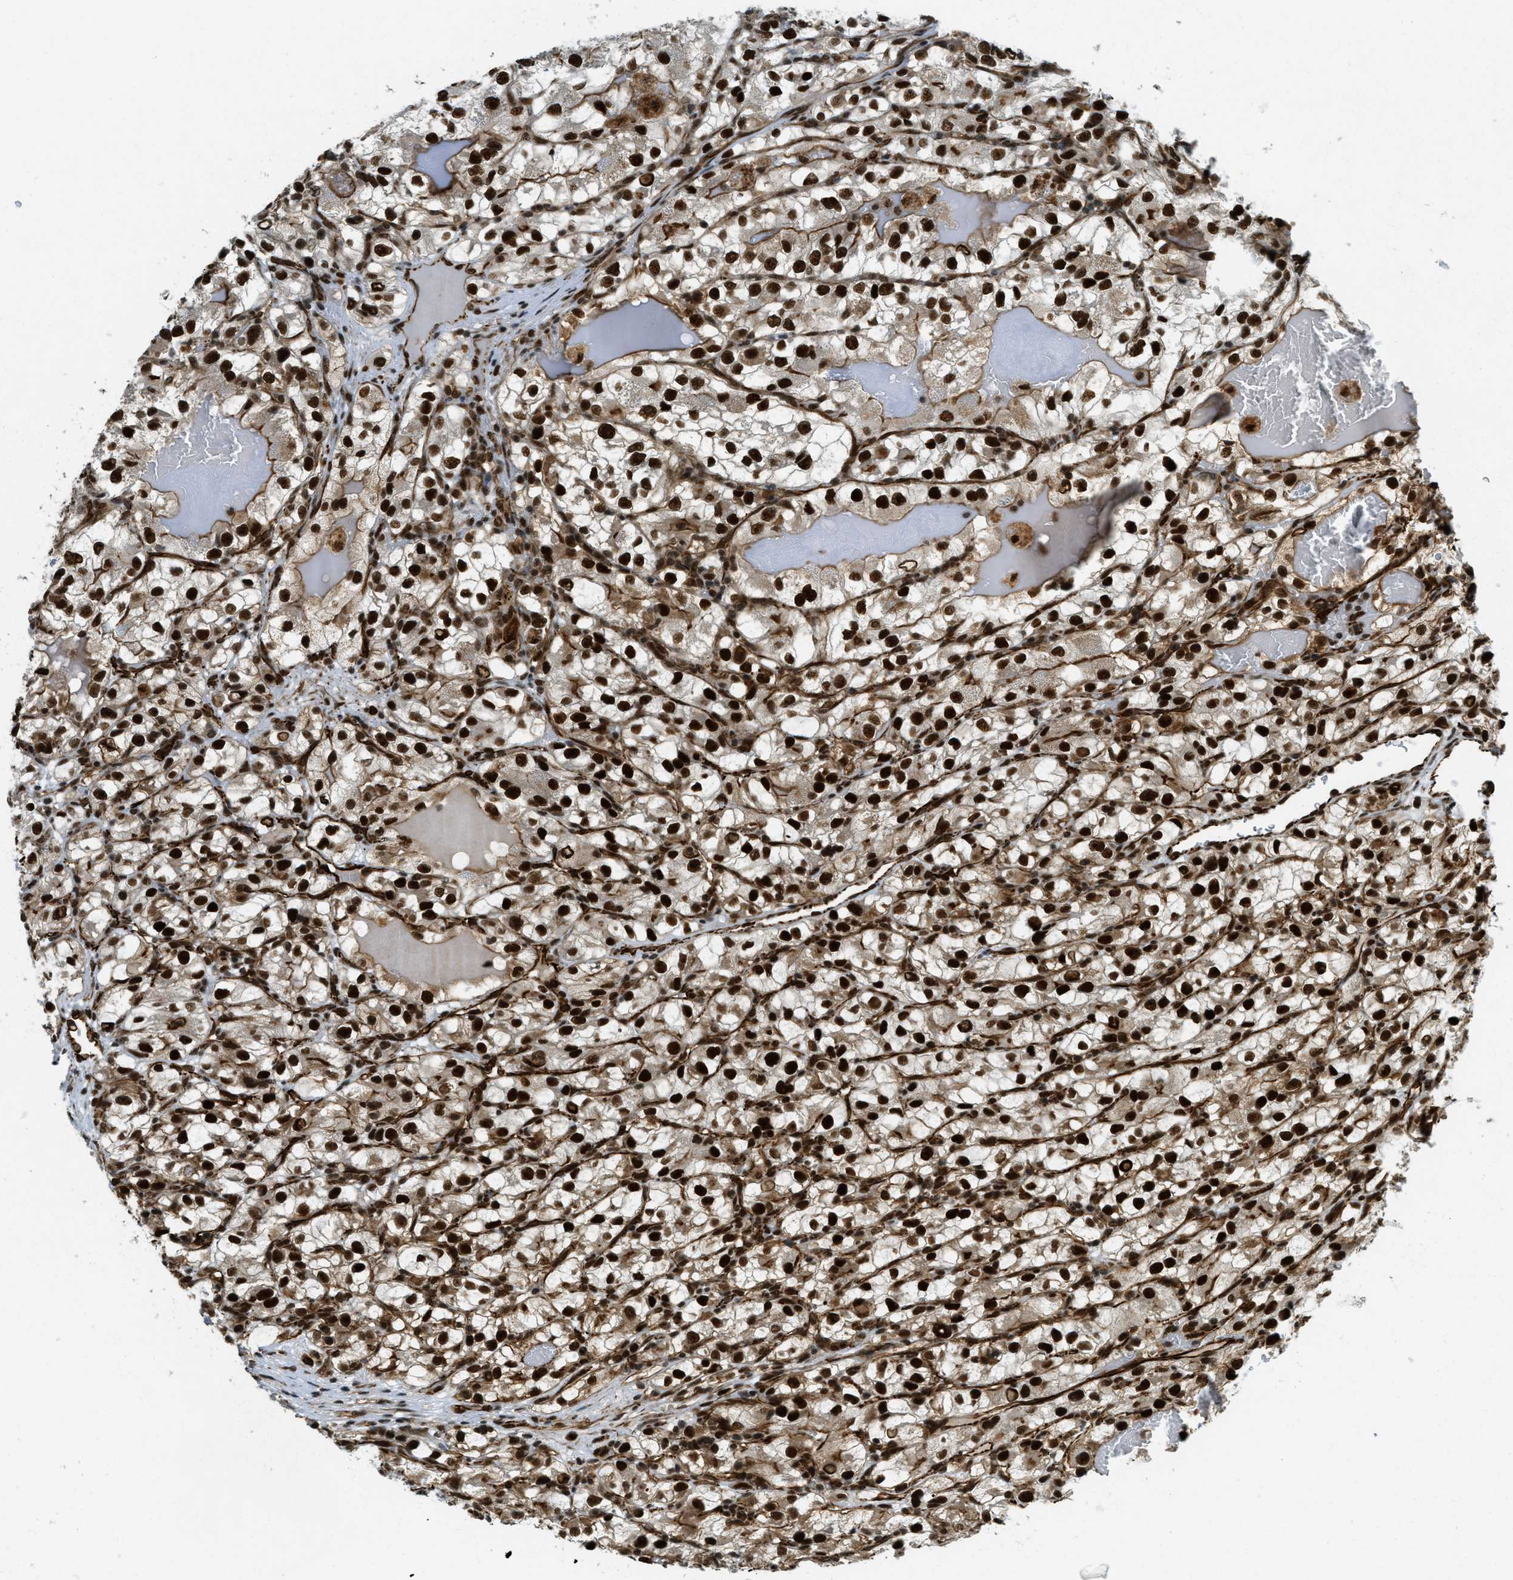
{"staining": {"intensity": "strong", "quantity": ">75%", "location": "cytoplasmic/membranous,nuclear"}, "tissue": "renal cancer", "cell_type": "Tumor cells", "image_type": "cancer", "snomed": [{"axis": "morphology", "description": "Adenocarcinoma, NOS"}, {"axis": "topography", "description": "Kidney"}], "caption": "A high amount of strong cytoplasmic/membranous and nuclear positivity is seen in about >75% of tumor cells in renal cancer tissue. (DAB (3,3'-diaminobenzidine) IHC, brown staining for protein, blue staining for nuclei).", "gene": "ZFR", "patient": {"sex": "female", "age": 57}}